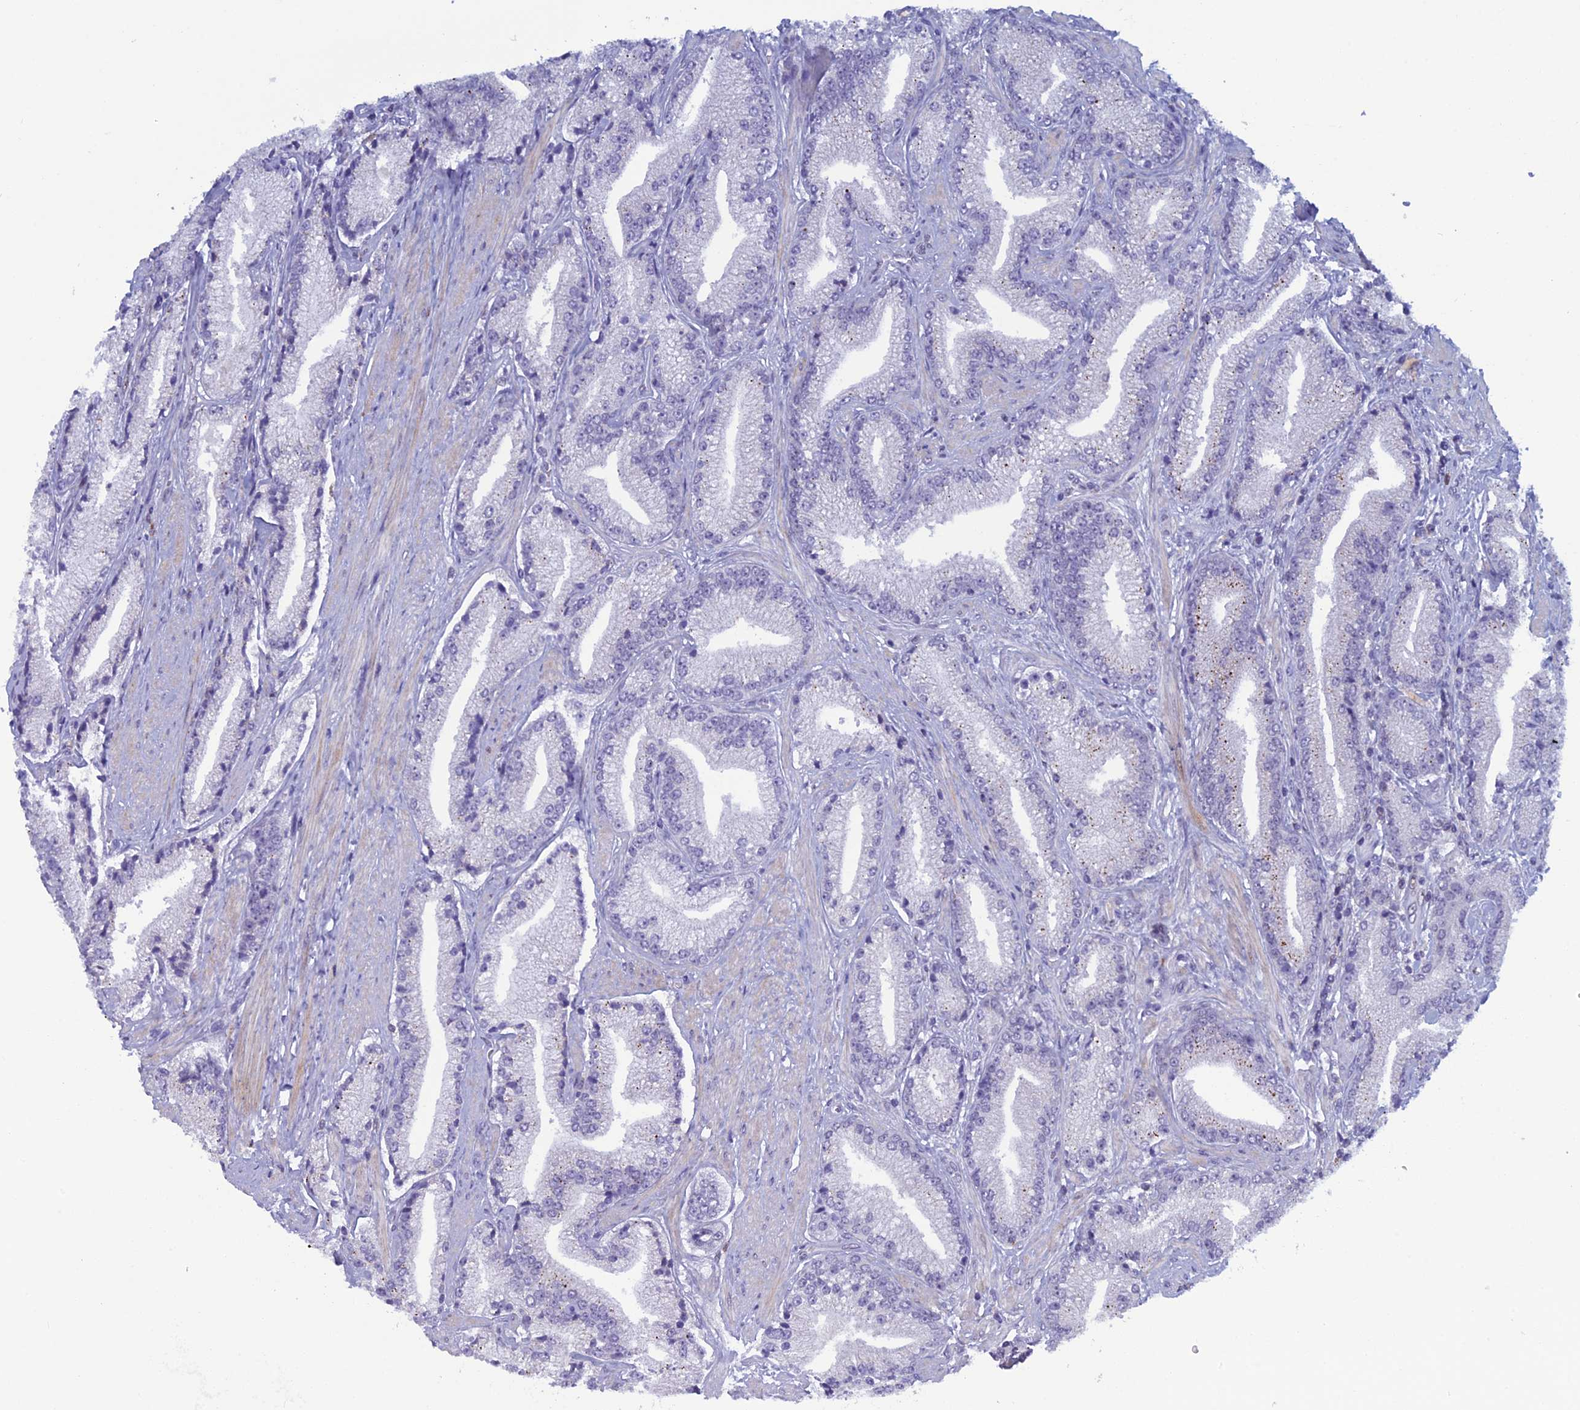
{"staining": {"intensity": "negative", "quantity": "none", "location": "none"}, "tissue": "prostate cancer", "cell_type": "Tumor cells", "image_type": "cancer", "snomed": [{"axis": "morphology", "description": "Adenocarcinoma, High grade"}, {"axis": "topography", "description": "Prostate"}], "caption": "DAB immunohistochemical staining of human prostate adenocarcinoma (high-grade) exhibits no significant staining in tumor cells. Nuclei are stained in blue.", "gene": "NOL4L", "patient": {"sex": "male", "age": 67}}